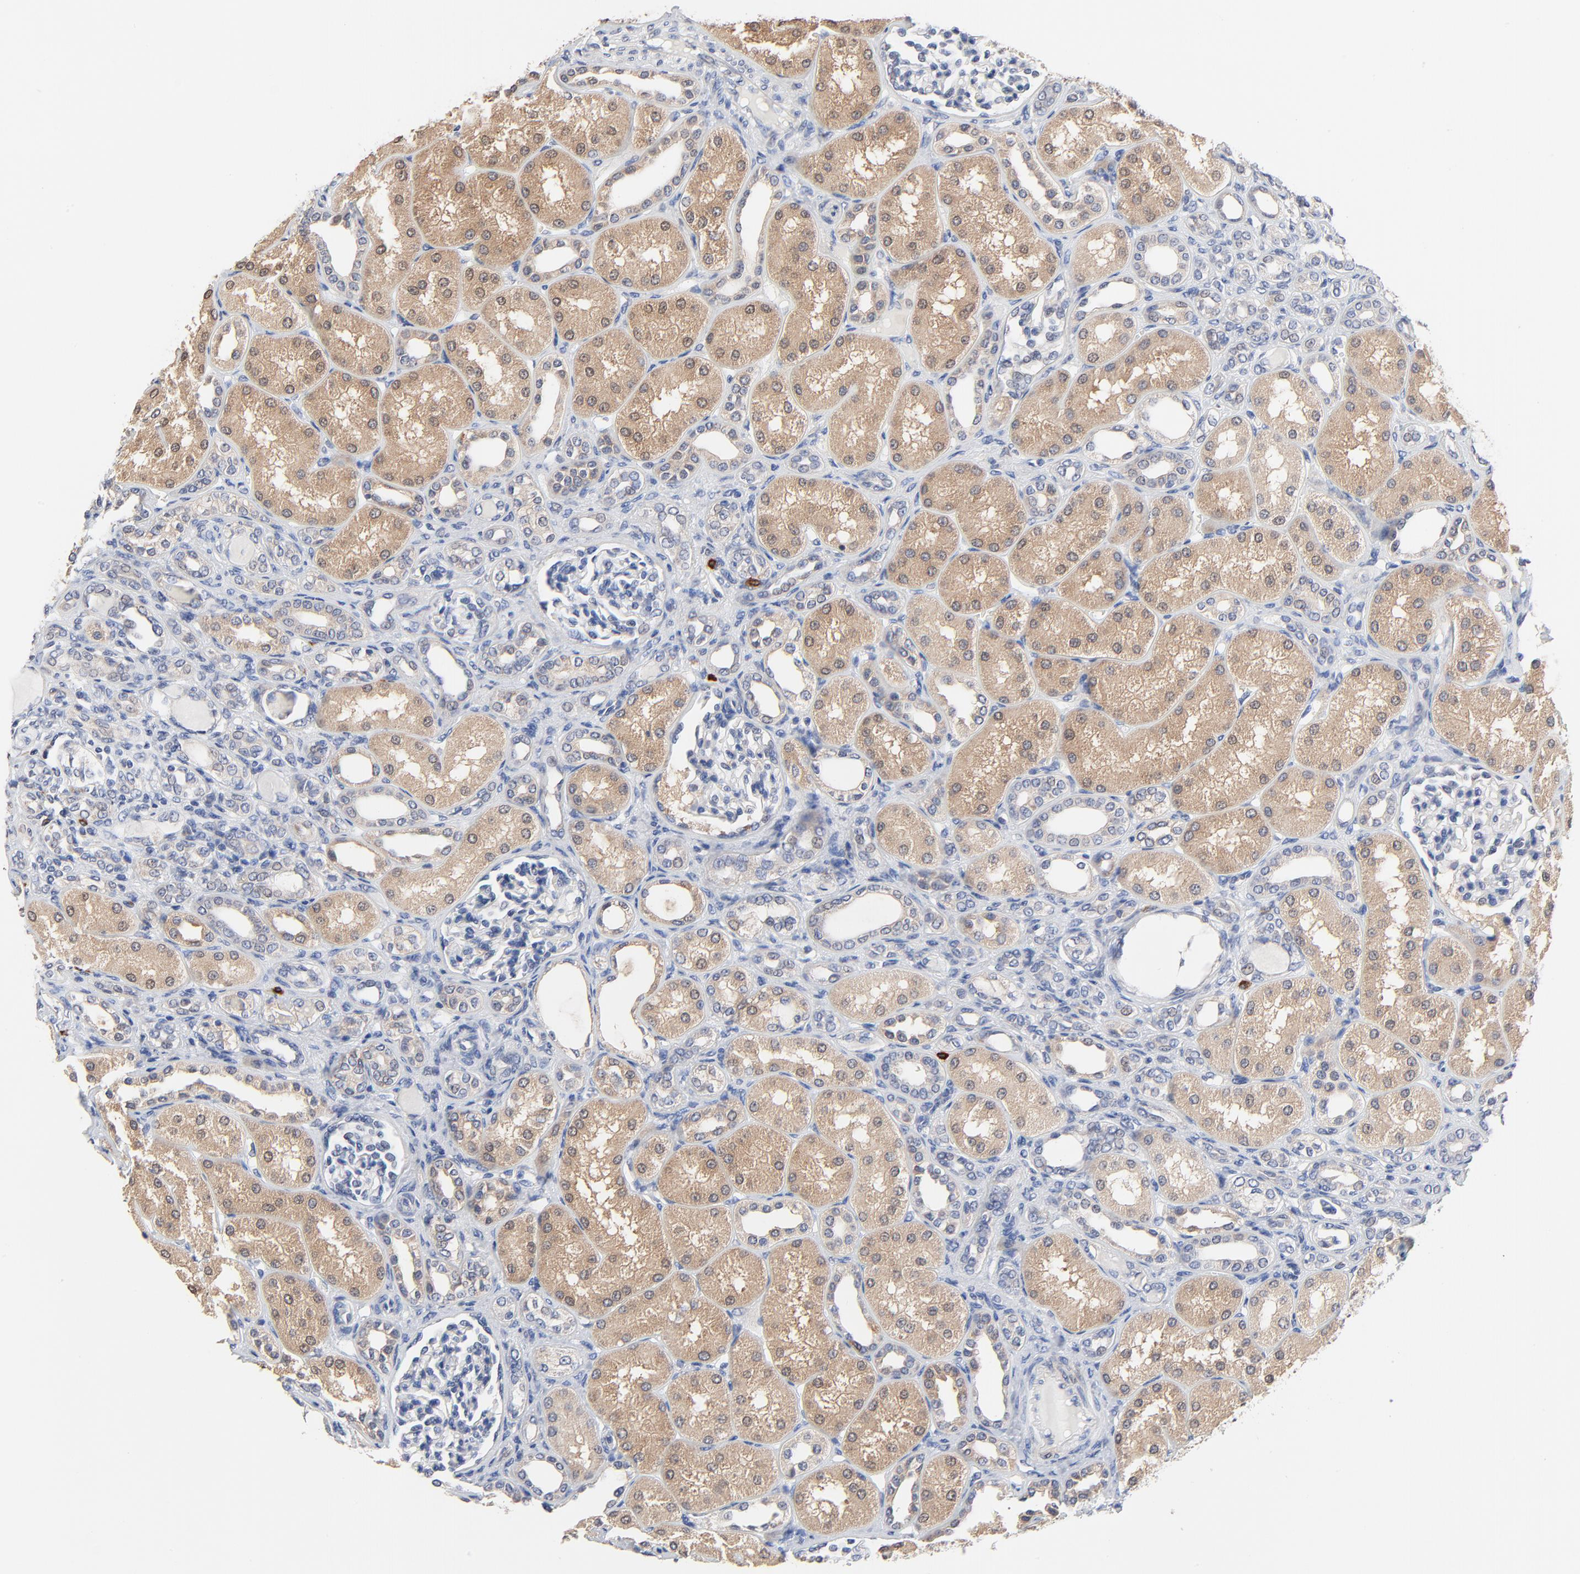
{"staining": {"intensity": "negative", "quantity": "none", "location": "none"}, "tissue": "kidney", "cell_type": "Cells in glomeruli", "image_type": "normal", "snomed": [{"axis": "morphology", "description": "Normal tissue, NOS"}, {"axis": "topography", "description": "Kidney"}], "caption": "The micrograph displays no significant staining in cells in glomeruli of kidney. (DAB IHC with hematoxylin counter stain).", "gene": "FBXL5", "patient": {"sex": "male", "age": 7}}